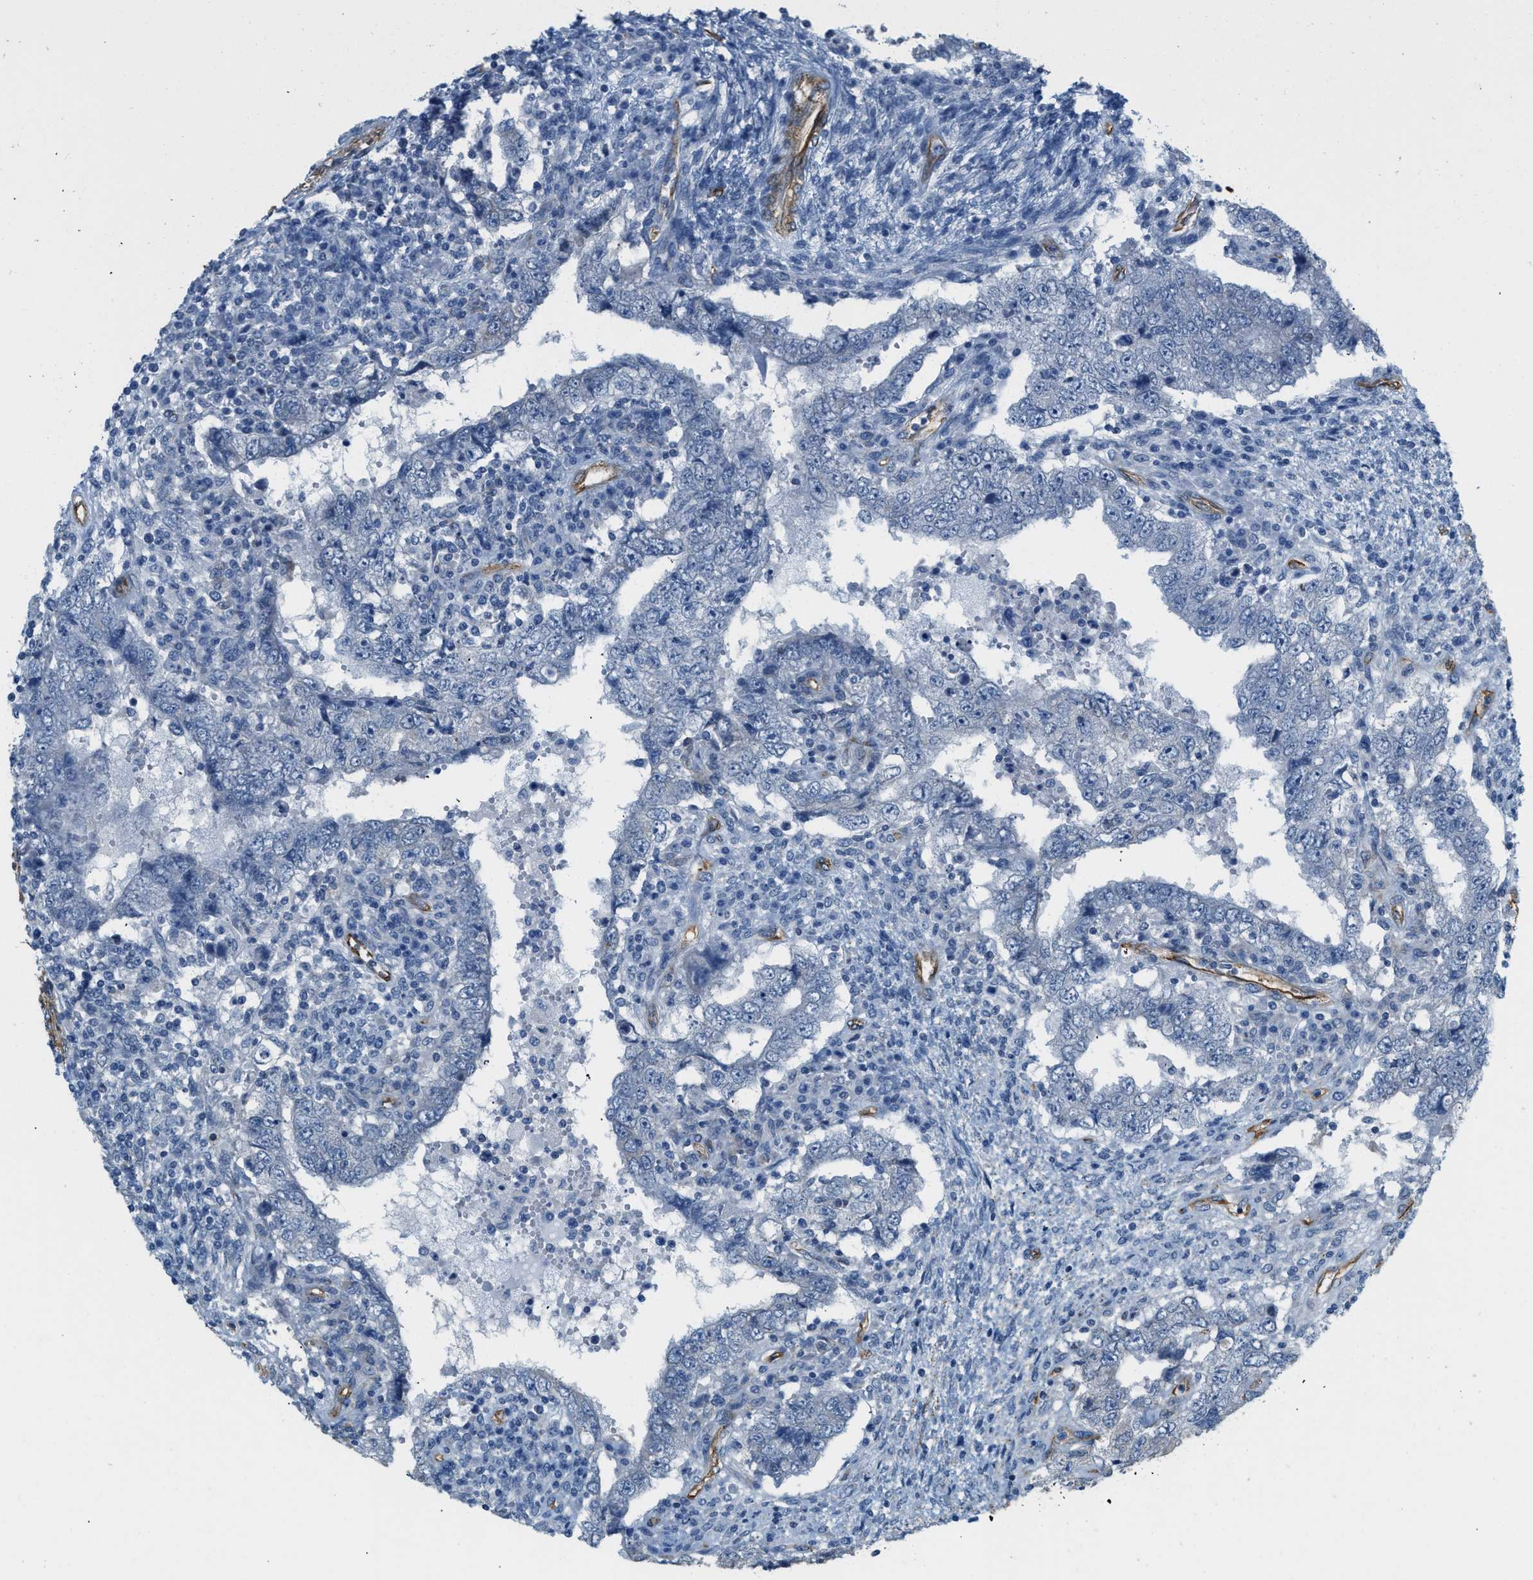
{"staining": {"intensity": "negative", "quantity": "none", "location": "none"}, "tissue": "testis cancer", "cell_type": "Tumor cells", "image_type": "cancer", "snomed": [{"axis": "morphology", "description": "Carcinoma, Embryonal, NOS"}, {"axis": "topography", "description": "Testis"}], "caption": "The IHC image has no significant staining in tumor cells of testis cancer tissue.", "gene": "TMEM43", "patient": {"sex": "male", "age": 26}}